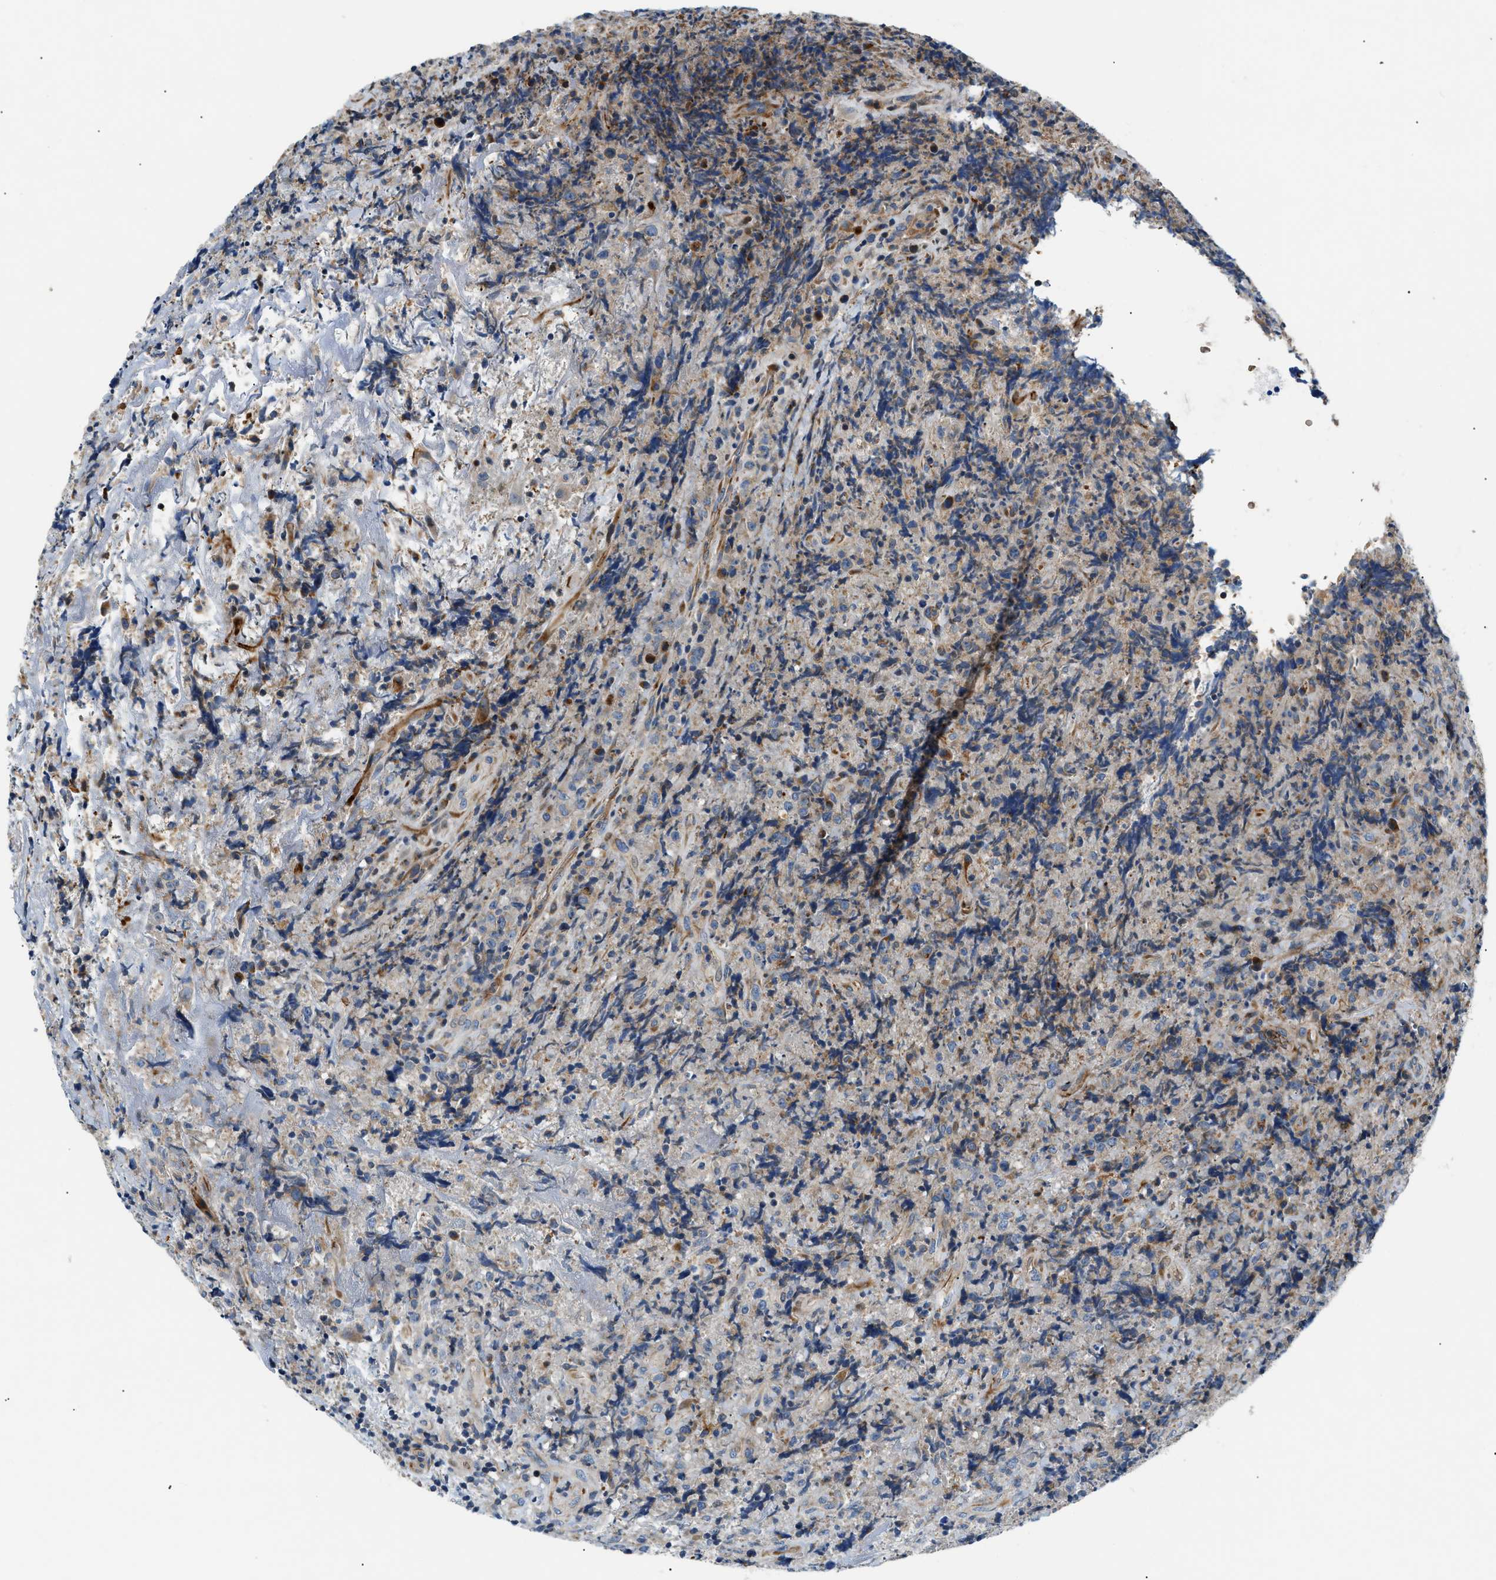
{"staining": {"intensity": "moderate", "quantity": "25%-75%", "location": "cytoplasmic/membranous"}, "tissue": "lymphoma", "cell_type": "Tumor cells", "image_type": "cancer", "snomed": [{"axis": "morphology", "description": "Malignant lymphoma, non-Hodgkin's type, High grade"}, {"axis": "topography", "description": "Tonsil"}], "caption": "This photomicrograph shows immunohistochemistry staining of lymphoma, with medium moderate cytoplasmic/membranous staining in approximately 25%-75% of tumor cells.", "gene": "DHODH", "patient": {"sex": "female", "age": 36}}